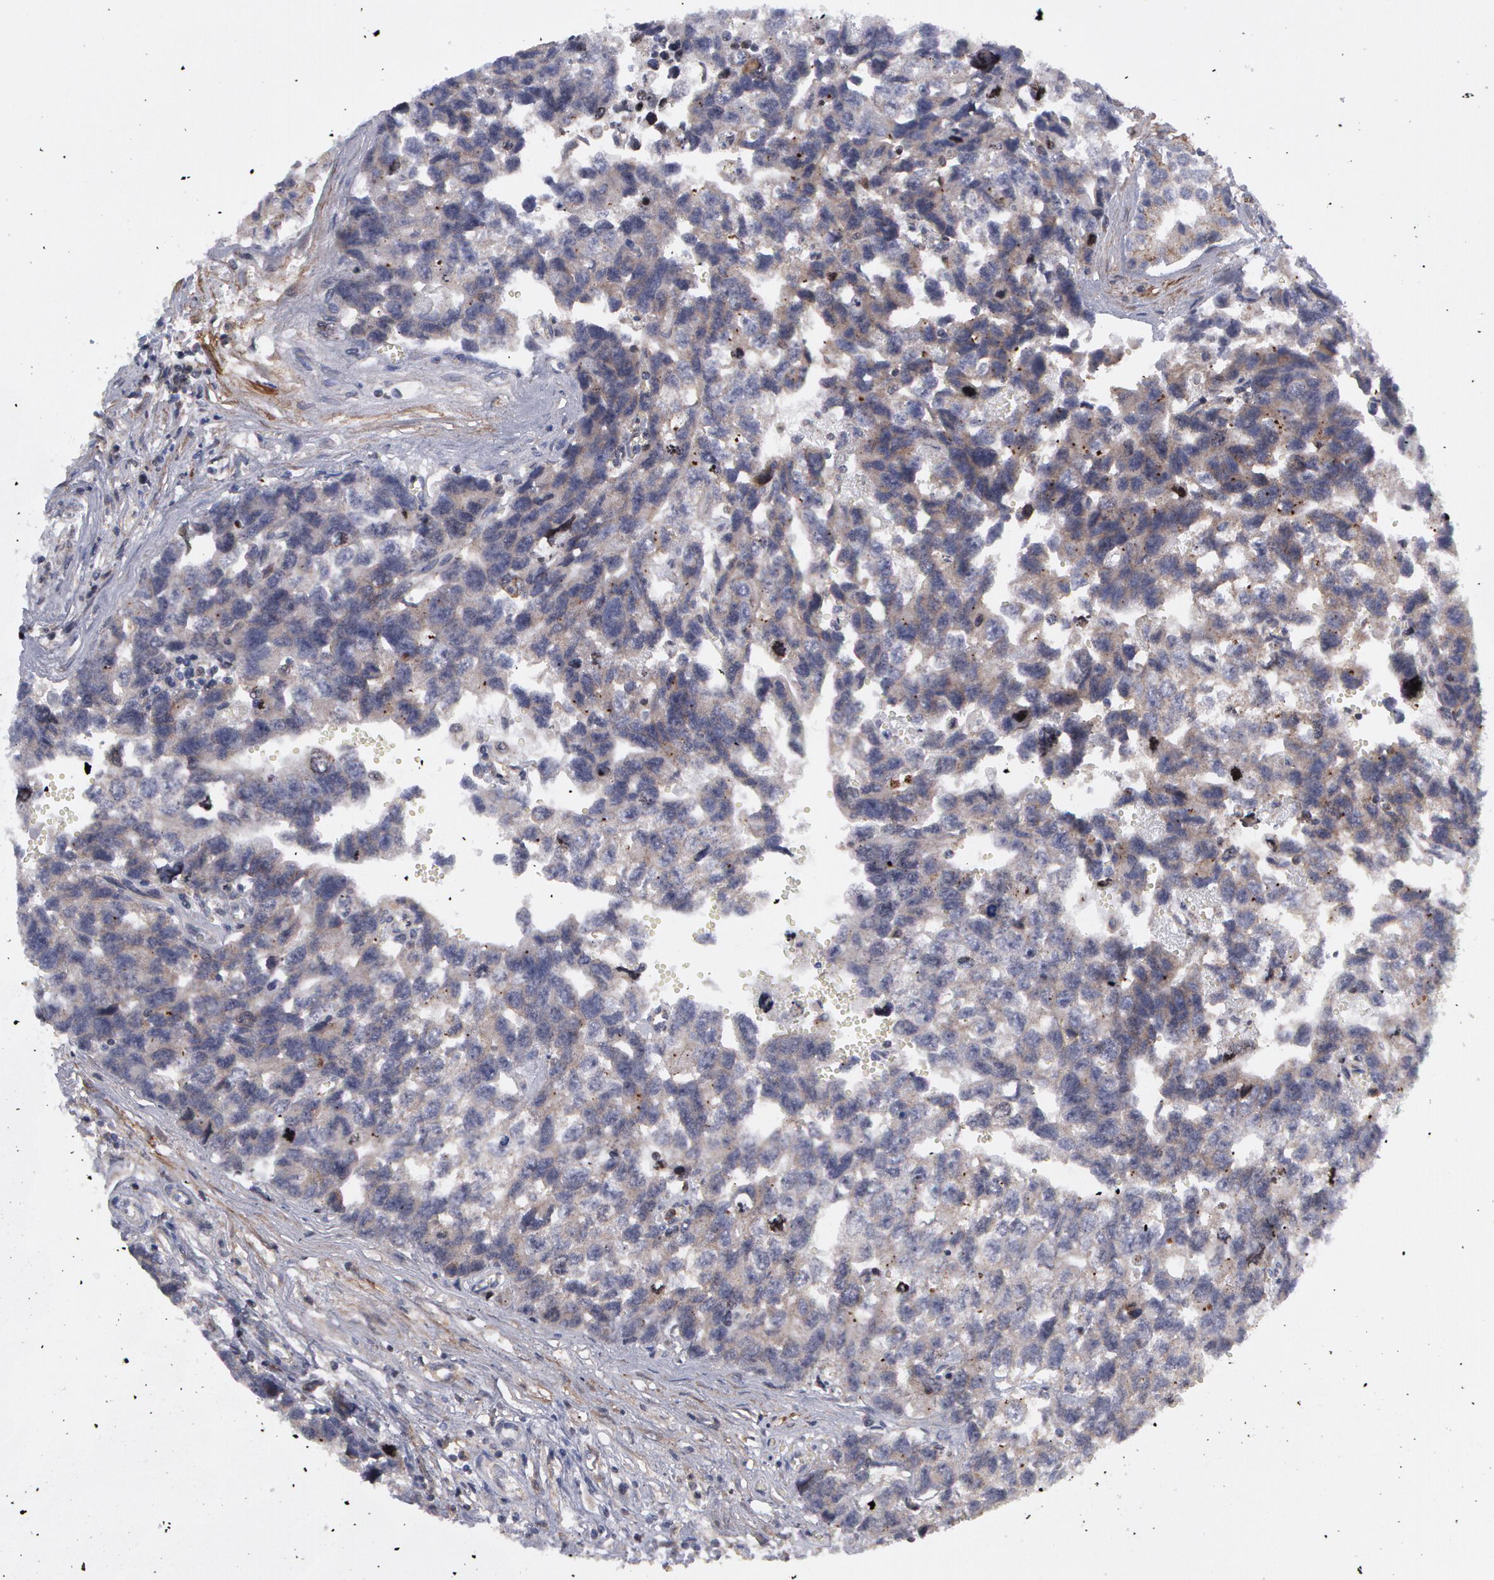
{"staining": {"intensity": "weak", "quantity": "25%-75%", "location": "cytoplasmic/membranous"}, "tissue": "testis cancer", "cell_type": "Tumor cells", "image_type": "cancer", "snomed": [{"axis": "morphology", "description": "Carcinoma, Embryonal, NOS"}, {"axis": "topography", "description": "Testis"}], "caption": "Weak cytoplasmic/membranous protein positivity is identified in about 25%-75% of tumor cells in testis embryonal carcinoma.", "gene": "ERBB2", "patient": {"sex": "male", "age": 31}}